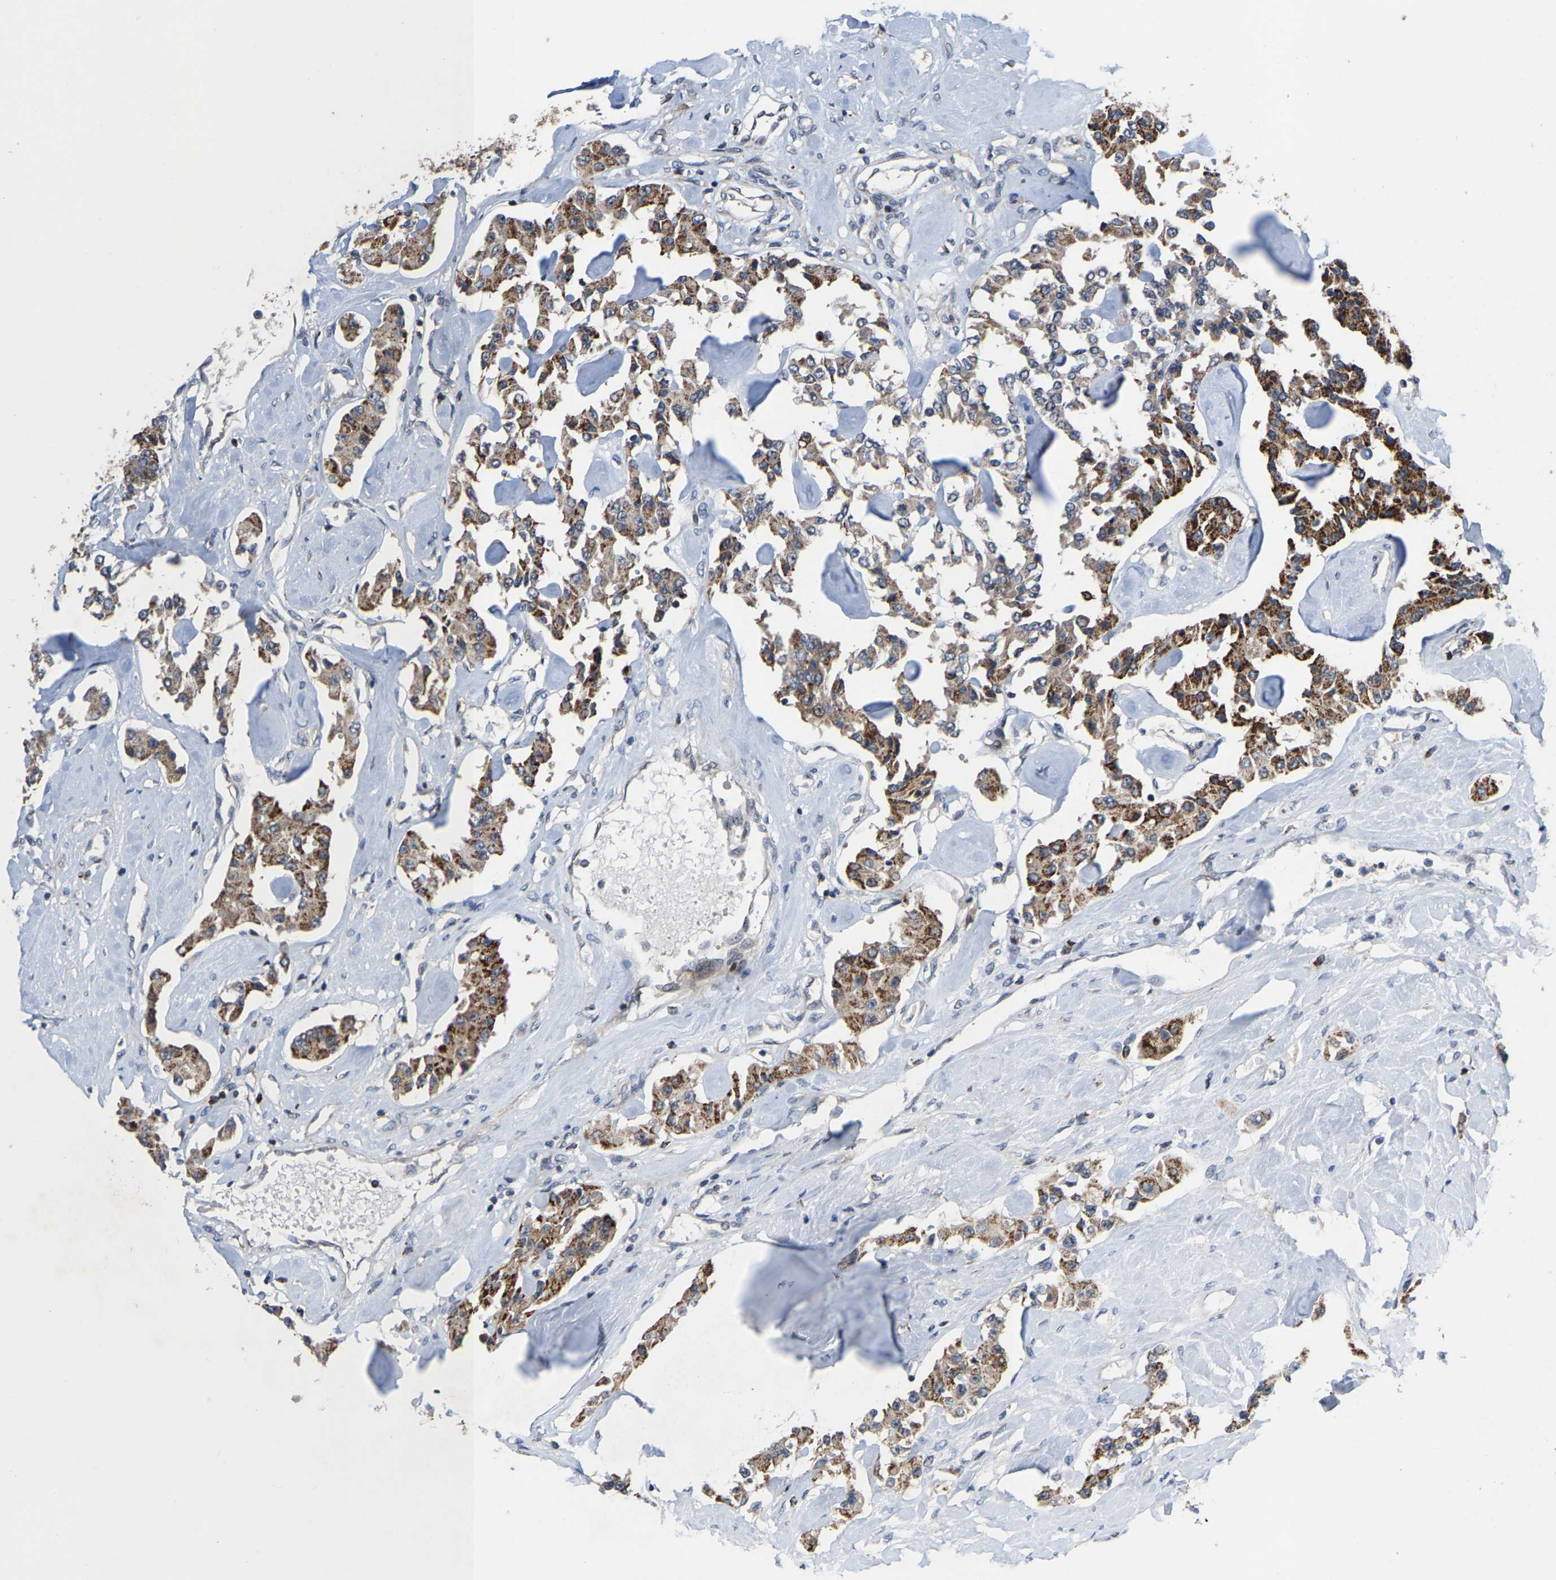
{"staining": {"intensity": "moderate", "quantity": ">75%", "location": "cytoplasmic/membranous"}, "tissue": "carcinoid", "cell_type": "Tumor cells", "image_type": "cancer", "snomed": [{"axis": "morphology", "description": "Carcinoid, malignant, NOS"}, {"axis": "topography", "description": "Pancreas"}], "caption": "An immunohistochemistry photomicrograph of neoplastic tissue is shown. Protein staining in brown highlights moderate cytoplasmic/membranous positivity in malignant carcinoid within tumor cells.", "gene": "TDRKH", "patient": {"sex": "male", "age": 41}}